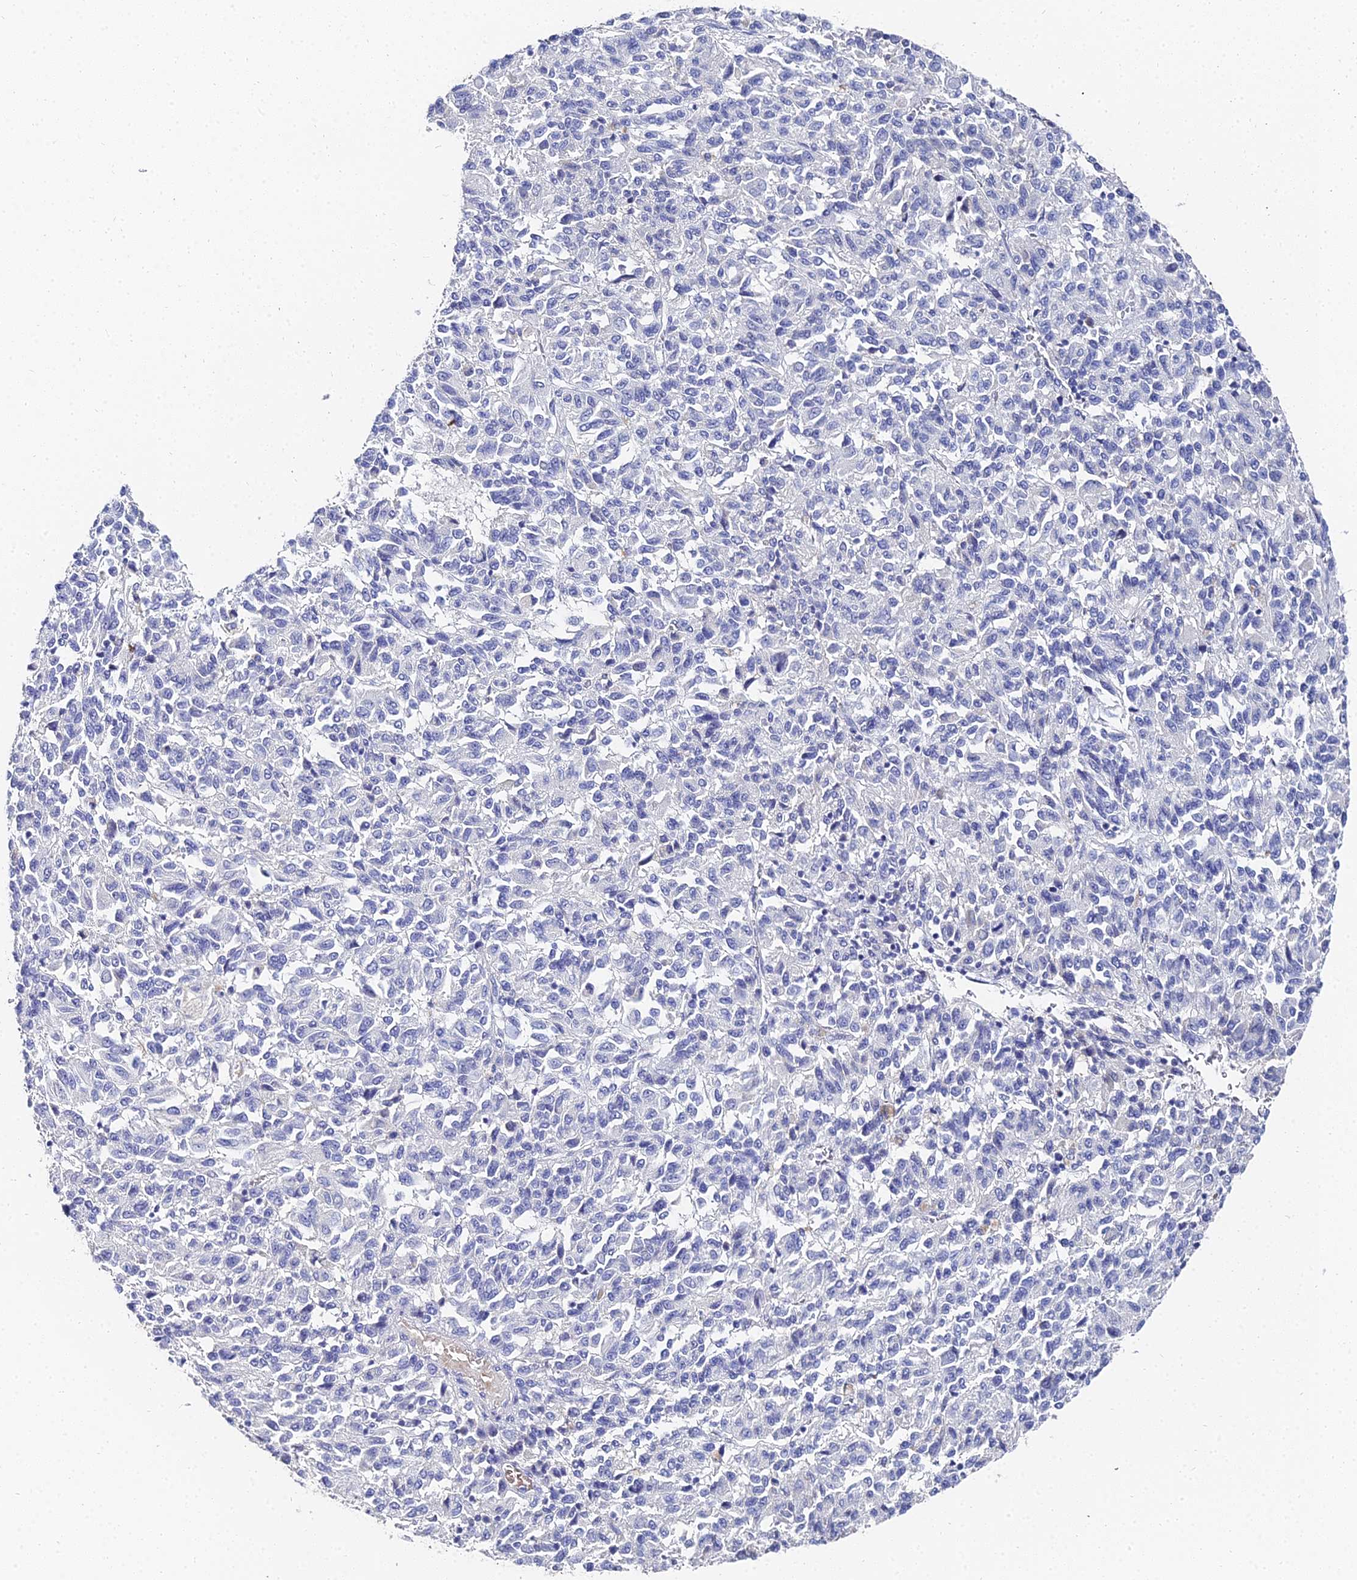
{"staining": {"intensity": "negative", "quantity": "none", "location": "none"}, "tissue": "melanoma", "cell_type": "Tumor cells", "image_type": "cancer", "snomed": [{"axis": "morphology", "description": "Malignant melanoma, Metastatic site"}, {"axis": "topography", "description": "Lung"}], "caption": "Tumor cells show no significant protein staining in melanoma. Brightfield microscopy of immunohistochemistry stained with DAB (3,3'-diaminobenzidine) (brown) and hematoxylin (blue), captured at high magnification.", "gene": "KRT17", "patient": {"sex": "male", "age": 64}}